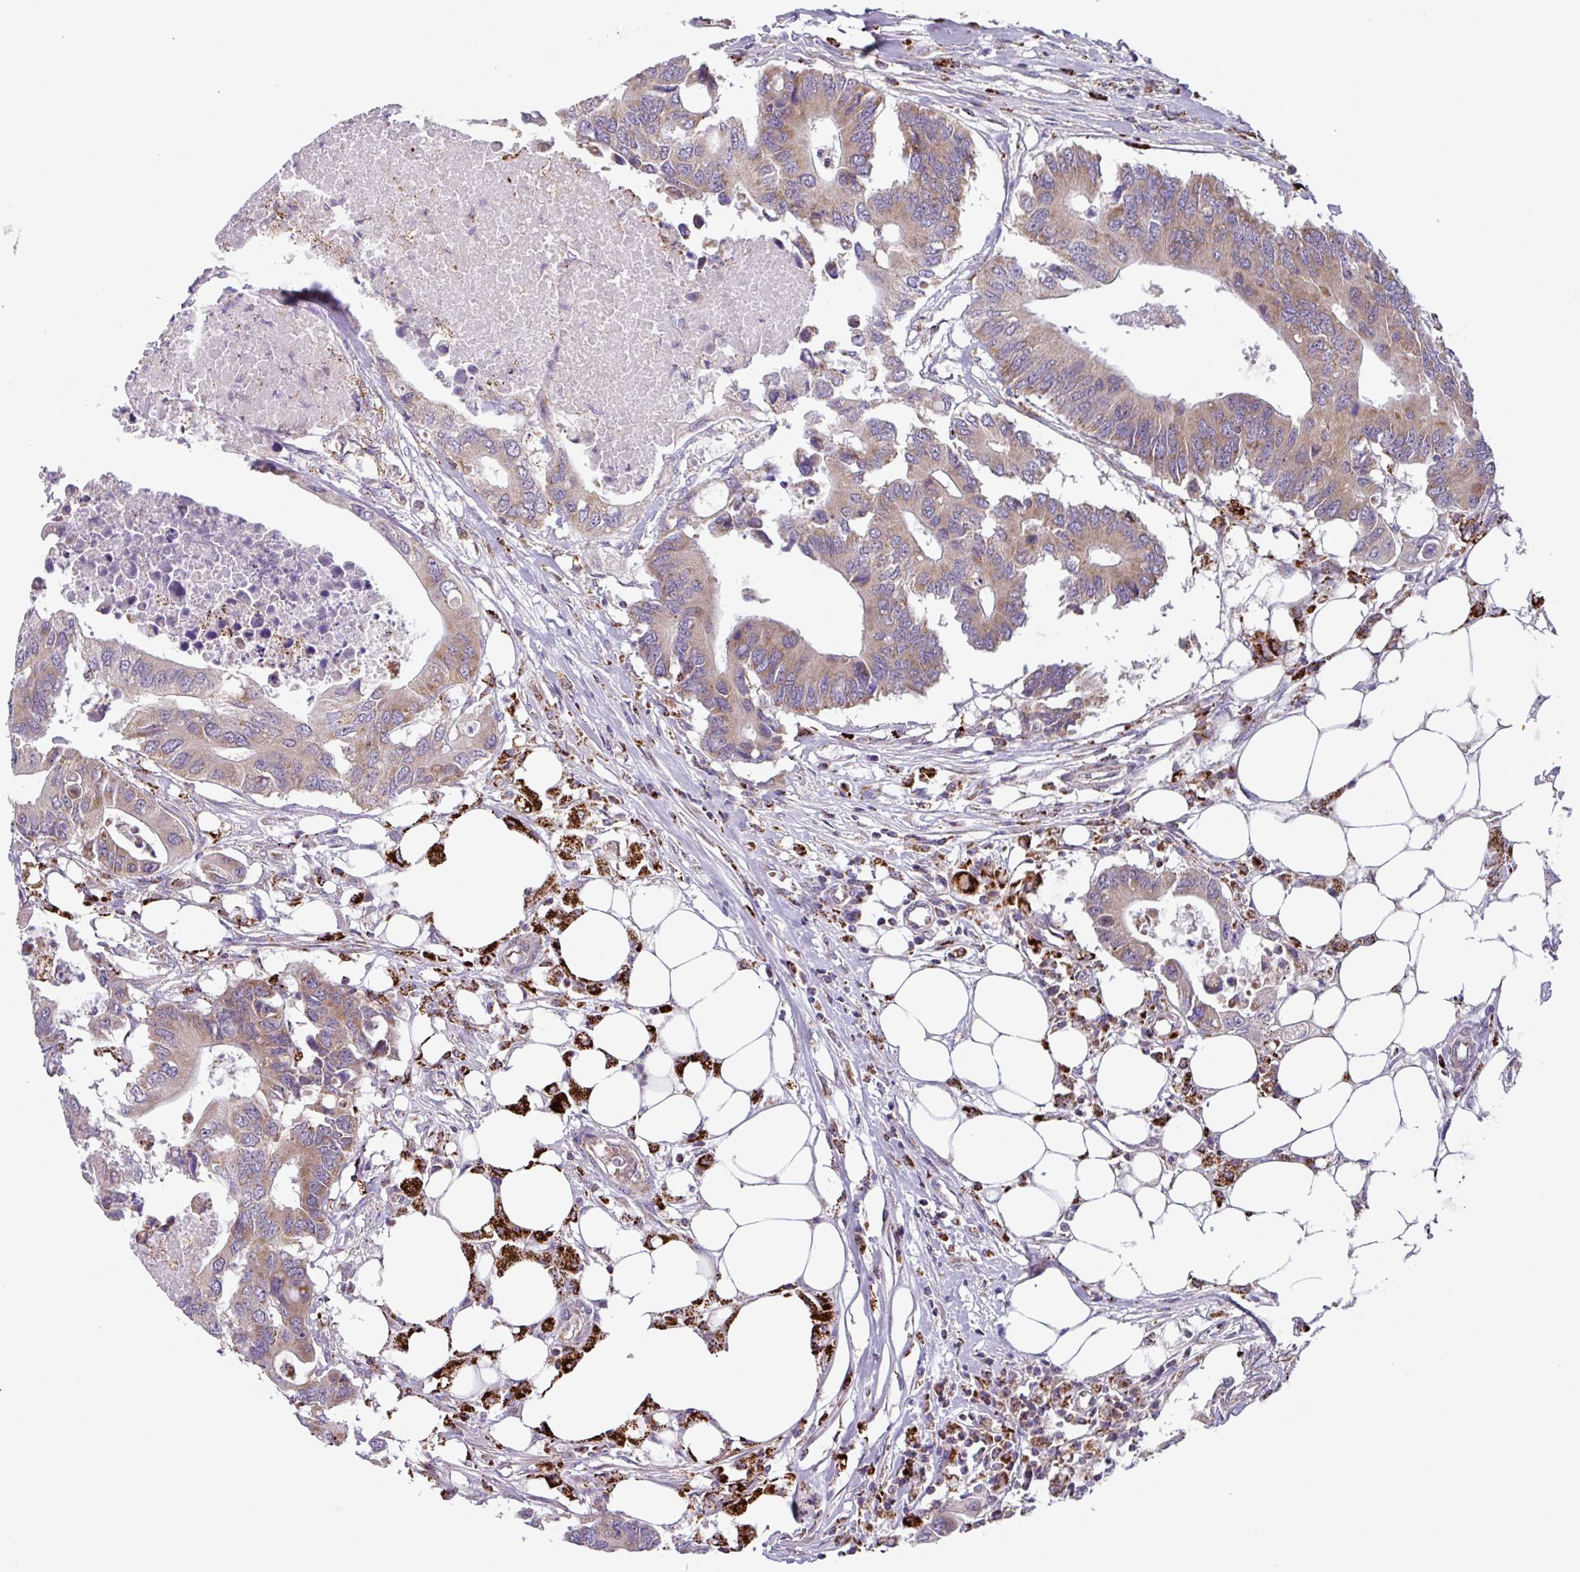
{"staining": {"intensity": "moderate", "quantity": "25%-75%", "location": "cytoplasmic/membranous"}, "tissue": "colorectal cancer", "cell_type": "Tumor cells", "image_type": "cancer", "snomed": [{"axis": "morphology", "description": "Adenocarcinoma, NOS"}, {"axis": "topography", "description": "Colon"}], "caption": "Approximately 25%-75% of tumor cells in human colorectal adenocarcinoma reveal moderate cytoplasmic/membranous protein positivity as visualized by brown immunohistochemical staining.", "gene": "AKIRIN1", "patient": {"sex": "male", "age": 71}}